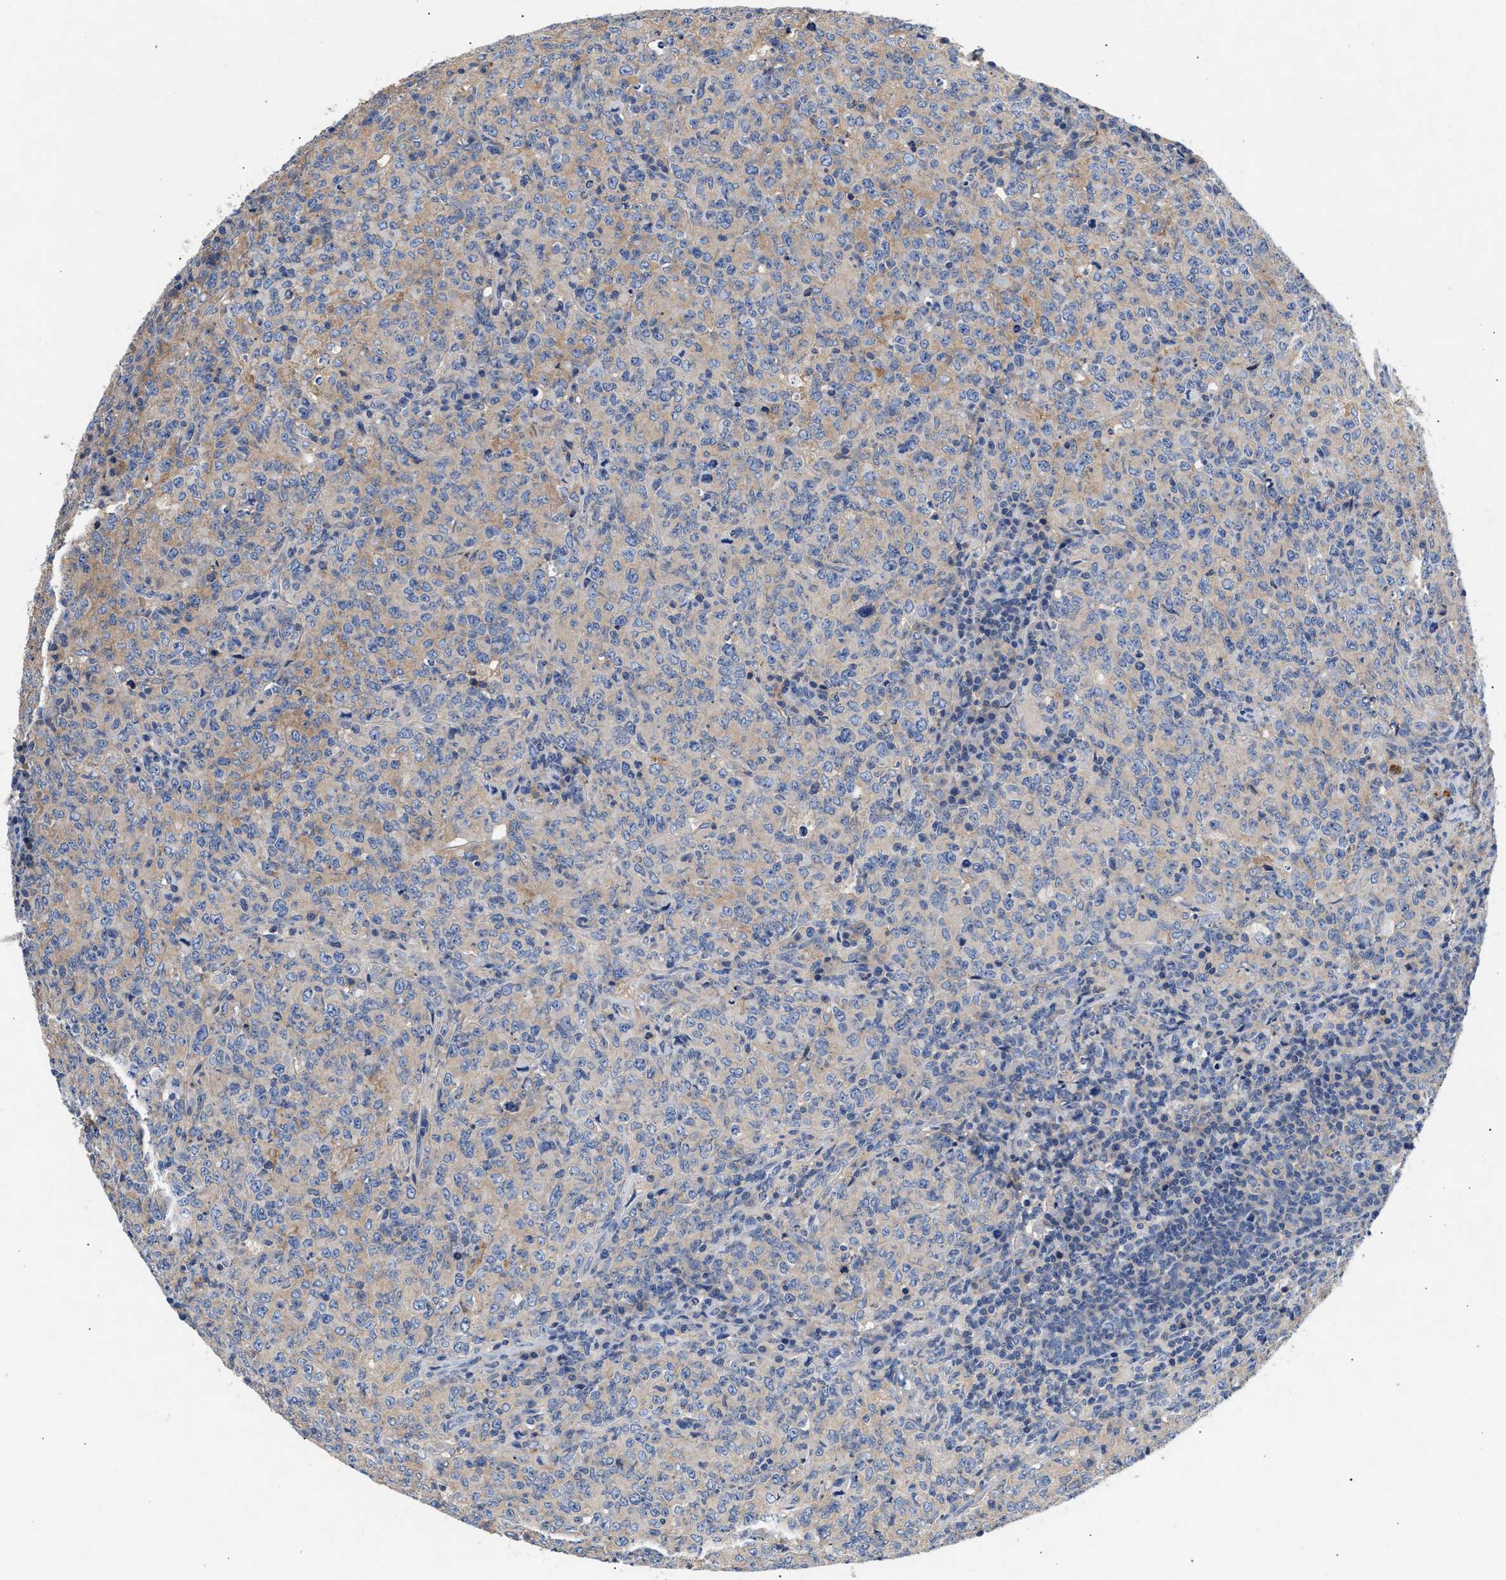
{"staining": {"intensity": "weak", "quantity": "<25%", "location": "cytoplasmic/membranous"}, "tissue": "lymphoma", "cell_type": "Tumor cells", "image_type": "cancer", "snomed": [{"axis": "morphology", "description": "Malignant lymphoma, non-Hodgkin's type, High grade"}, {"axis": "topography", "description": "Tonsil"}], "caption": "DAB immunohistochemical staining of human lymphoma exhibits no significant expression in tumor cells. The staining was performed using DAB to visualize the protein expression in brown, while the nuclei were stained in blue with hematoxylin (Magnification: 20x).", "gene": "GNAI3", "patient": {"sex": "female", "age": 36}}